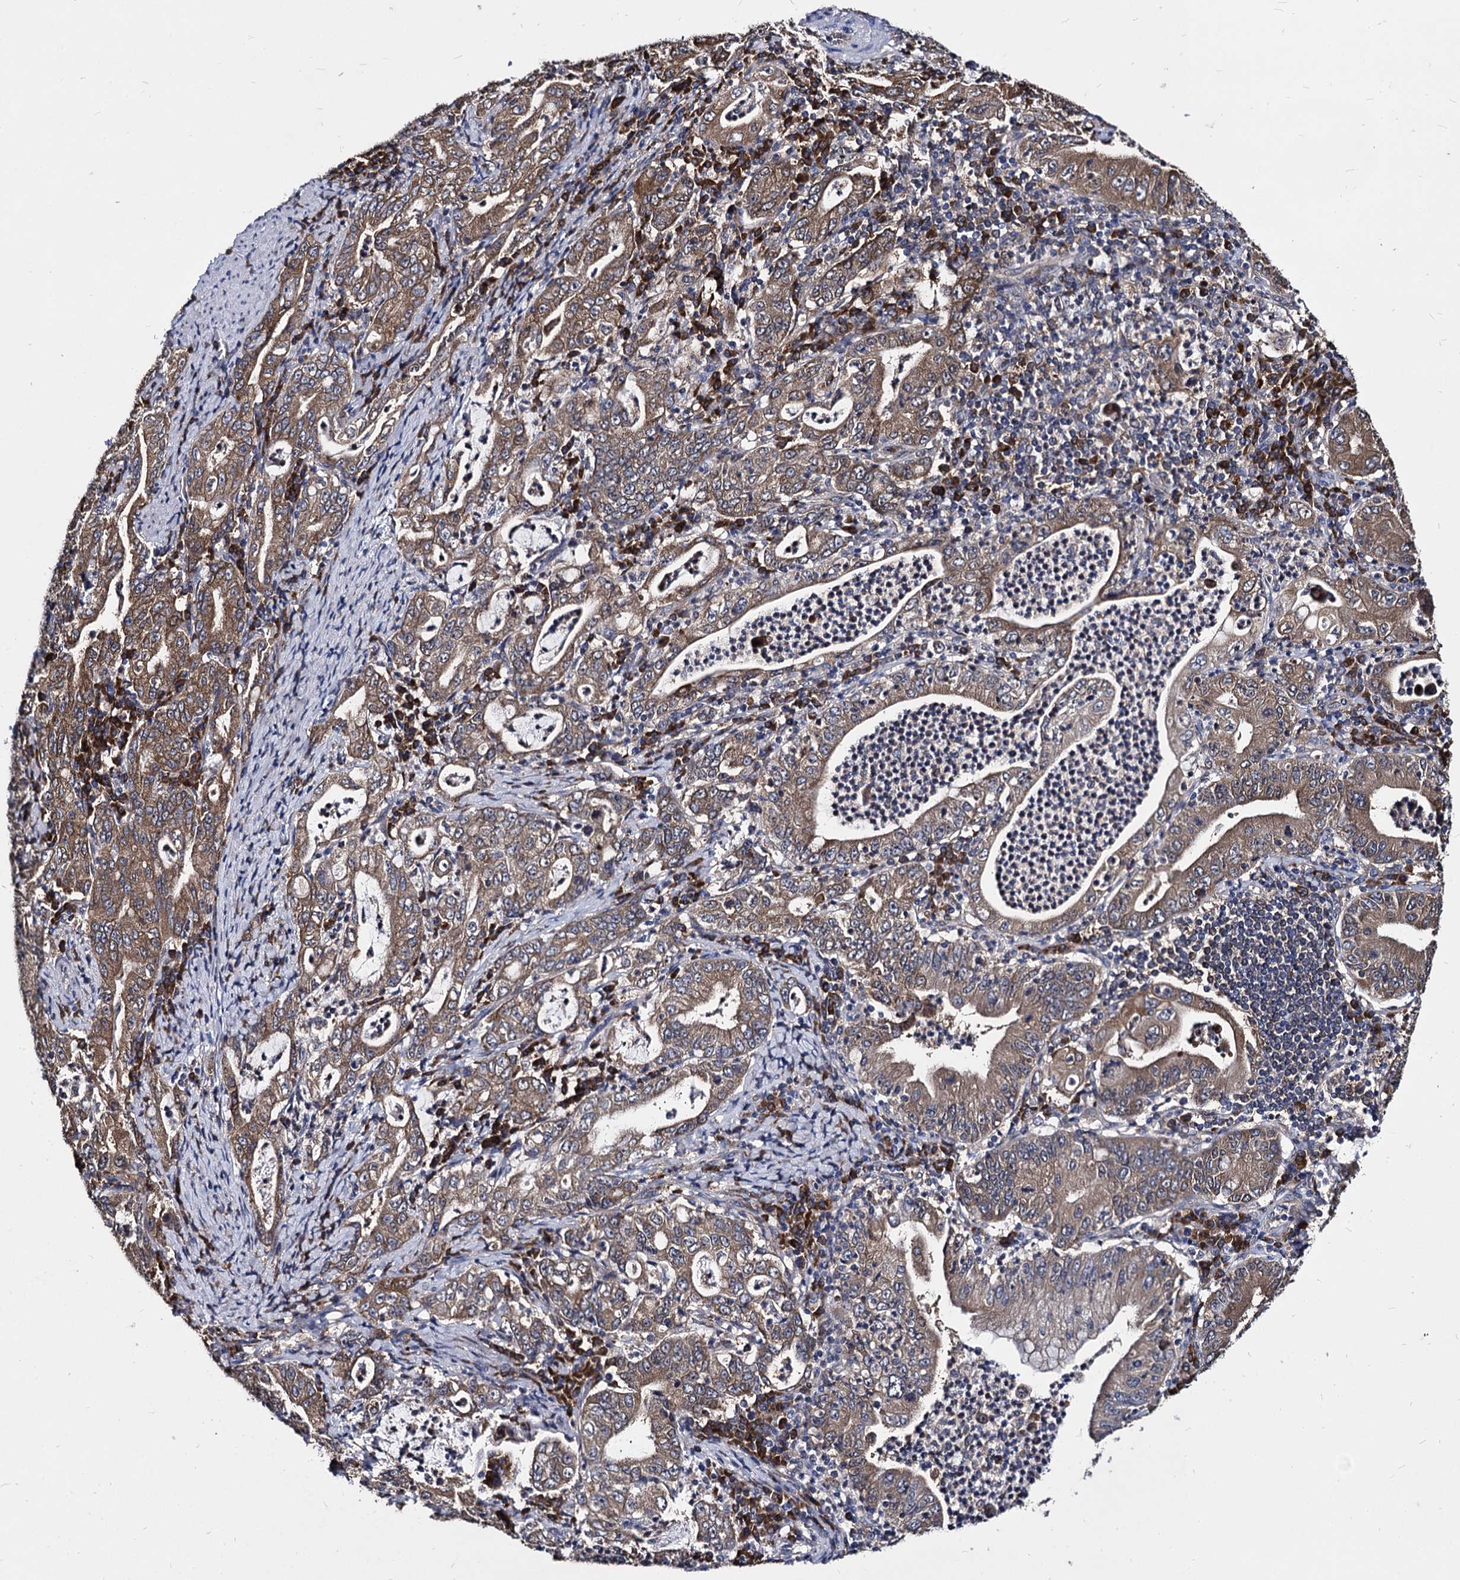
{"staining": {"intensity": "moderate", "quantity": ">75%", "location": "cytoplasmic/membranous"}, "tissue": "stomach cancer", "cell_type": "Tumor cells", "image_type": "cancer", "snomed": [{"axis": "morphology", "description": "Normal tissue, NOS"}, {"axis": "morphology", "description": "Adenocarcinoma, NOS"}, {"axis": "topography", "description": "Esophagus"}, {"axis": "topography", "description": "Stomach, upper"}, {"axis": "topography", "description": "Peripheral nerve tissue"}], "caption": "Adenocarcinoma (stomach) stained for a protein demonstrates moderate cytoplasmic/membranous positivity in tumor cells. The protein is shown in brown color, while the nuclei are stained blue.", "gene": "NME1", "patient": {"sex": "male", "age": 62}}